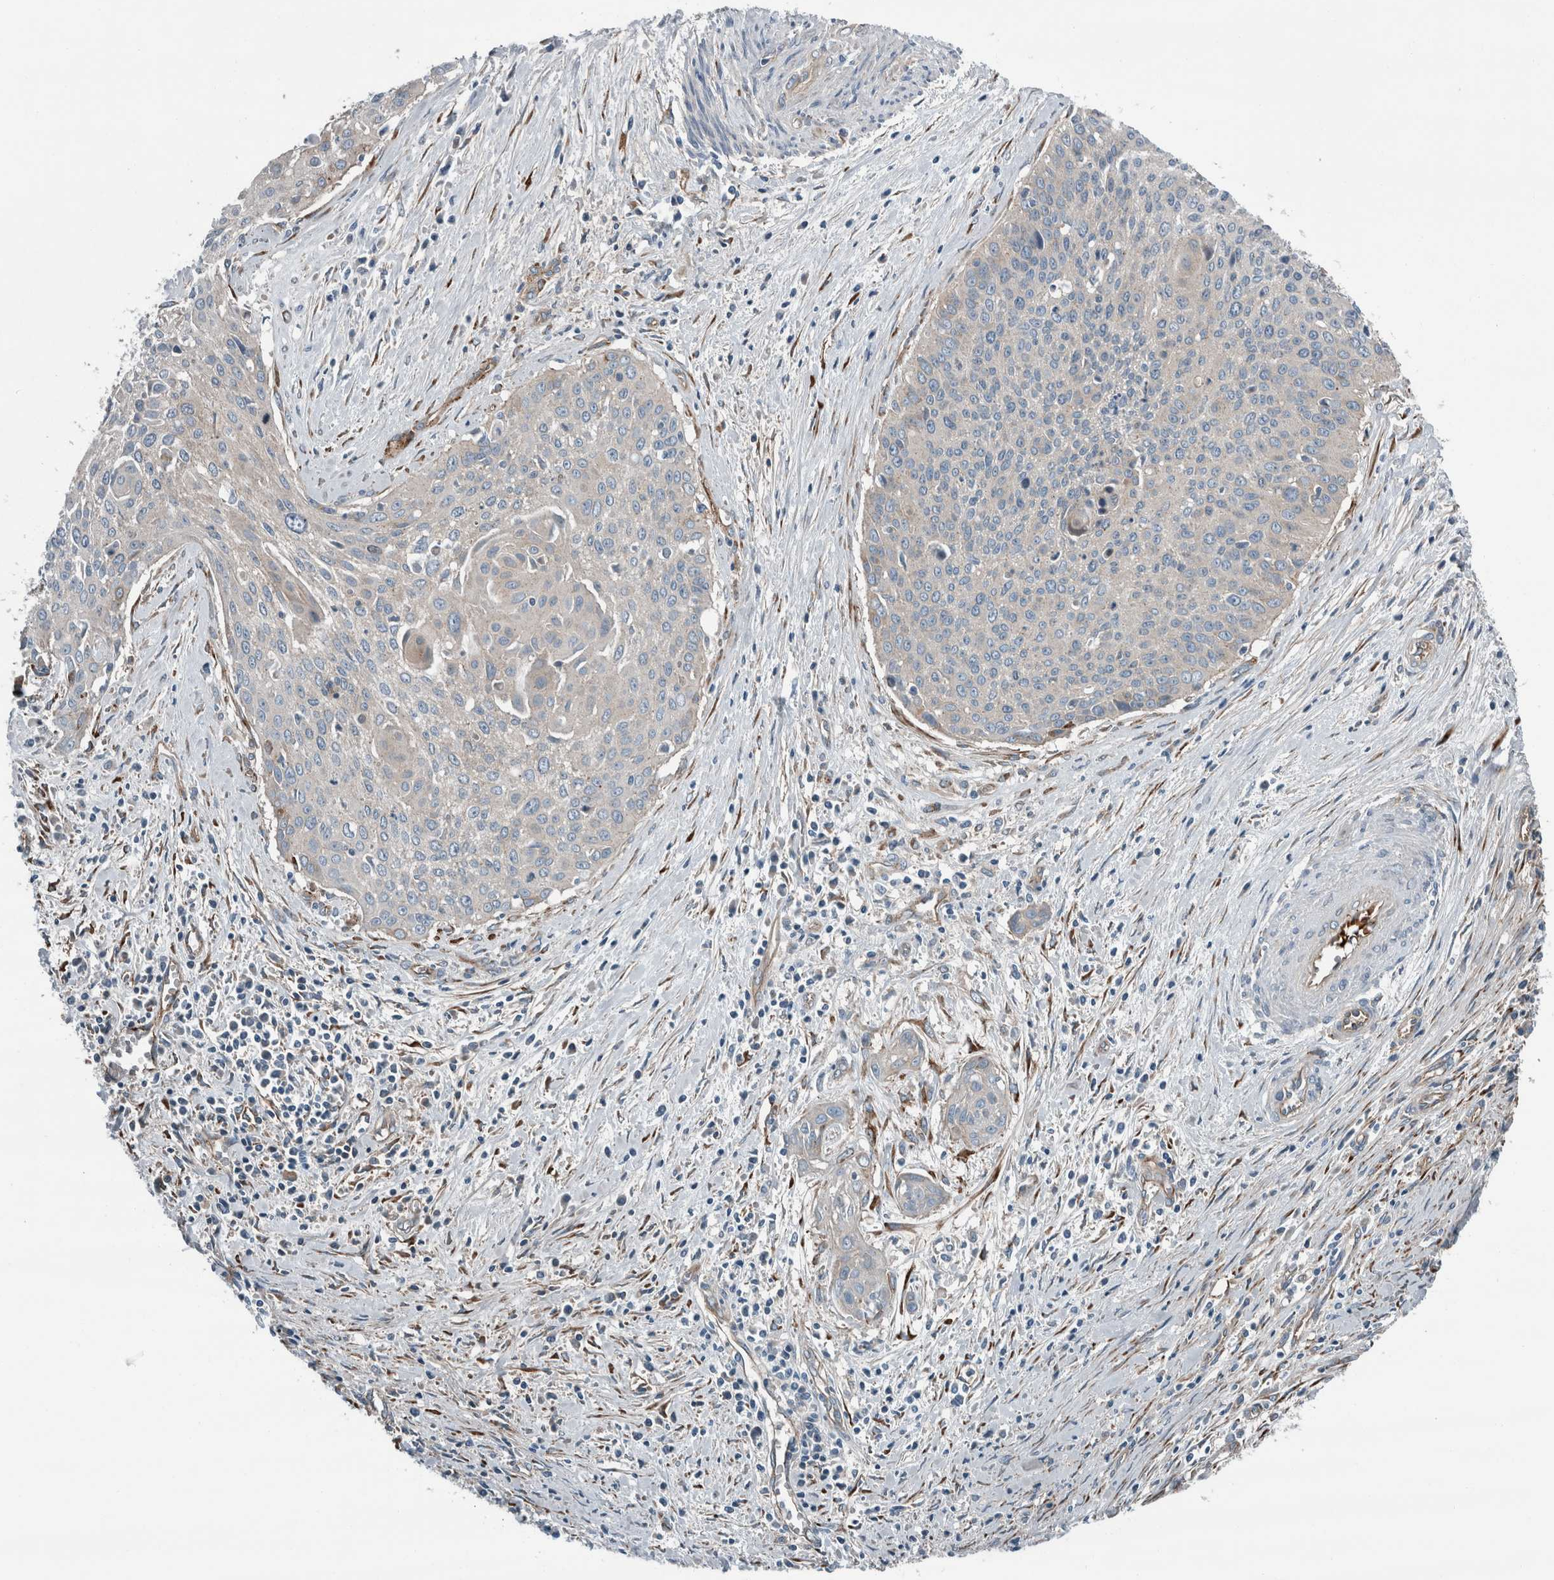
{"staining": {"intensity": "negative", "quantity": "none", "location": "none"}, "tissue": "cervical cancer", "cell_type": "Tumor cells", "image_type": "cancer", "snomed": [{"axis": "morphology", "description": "Squamous cell carcinoma, NOS"}, {"axis": "topography", "description": "Cervix"}], "caption": "DAB immunohistochemical staining of human cervical cancer (squamous cell carcinoma) exhibits no significant expression in tumor cells.", "gene": "GLT8D2", "patient": {"sex": "female", "age": 55}}